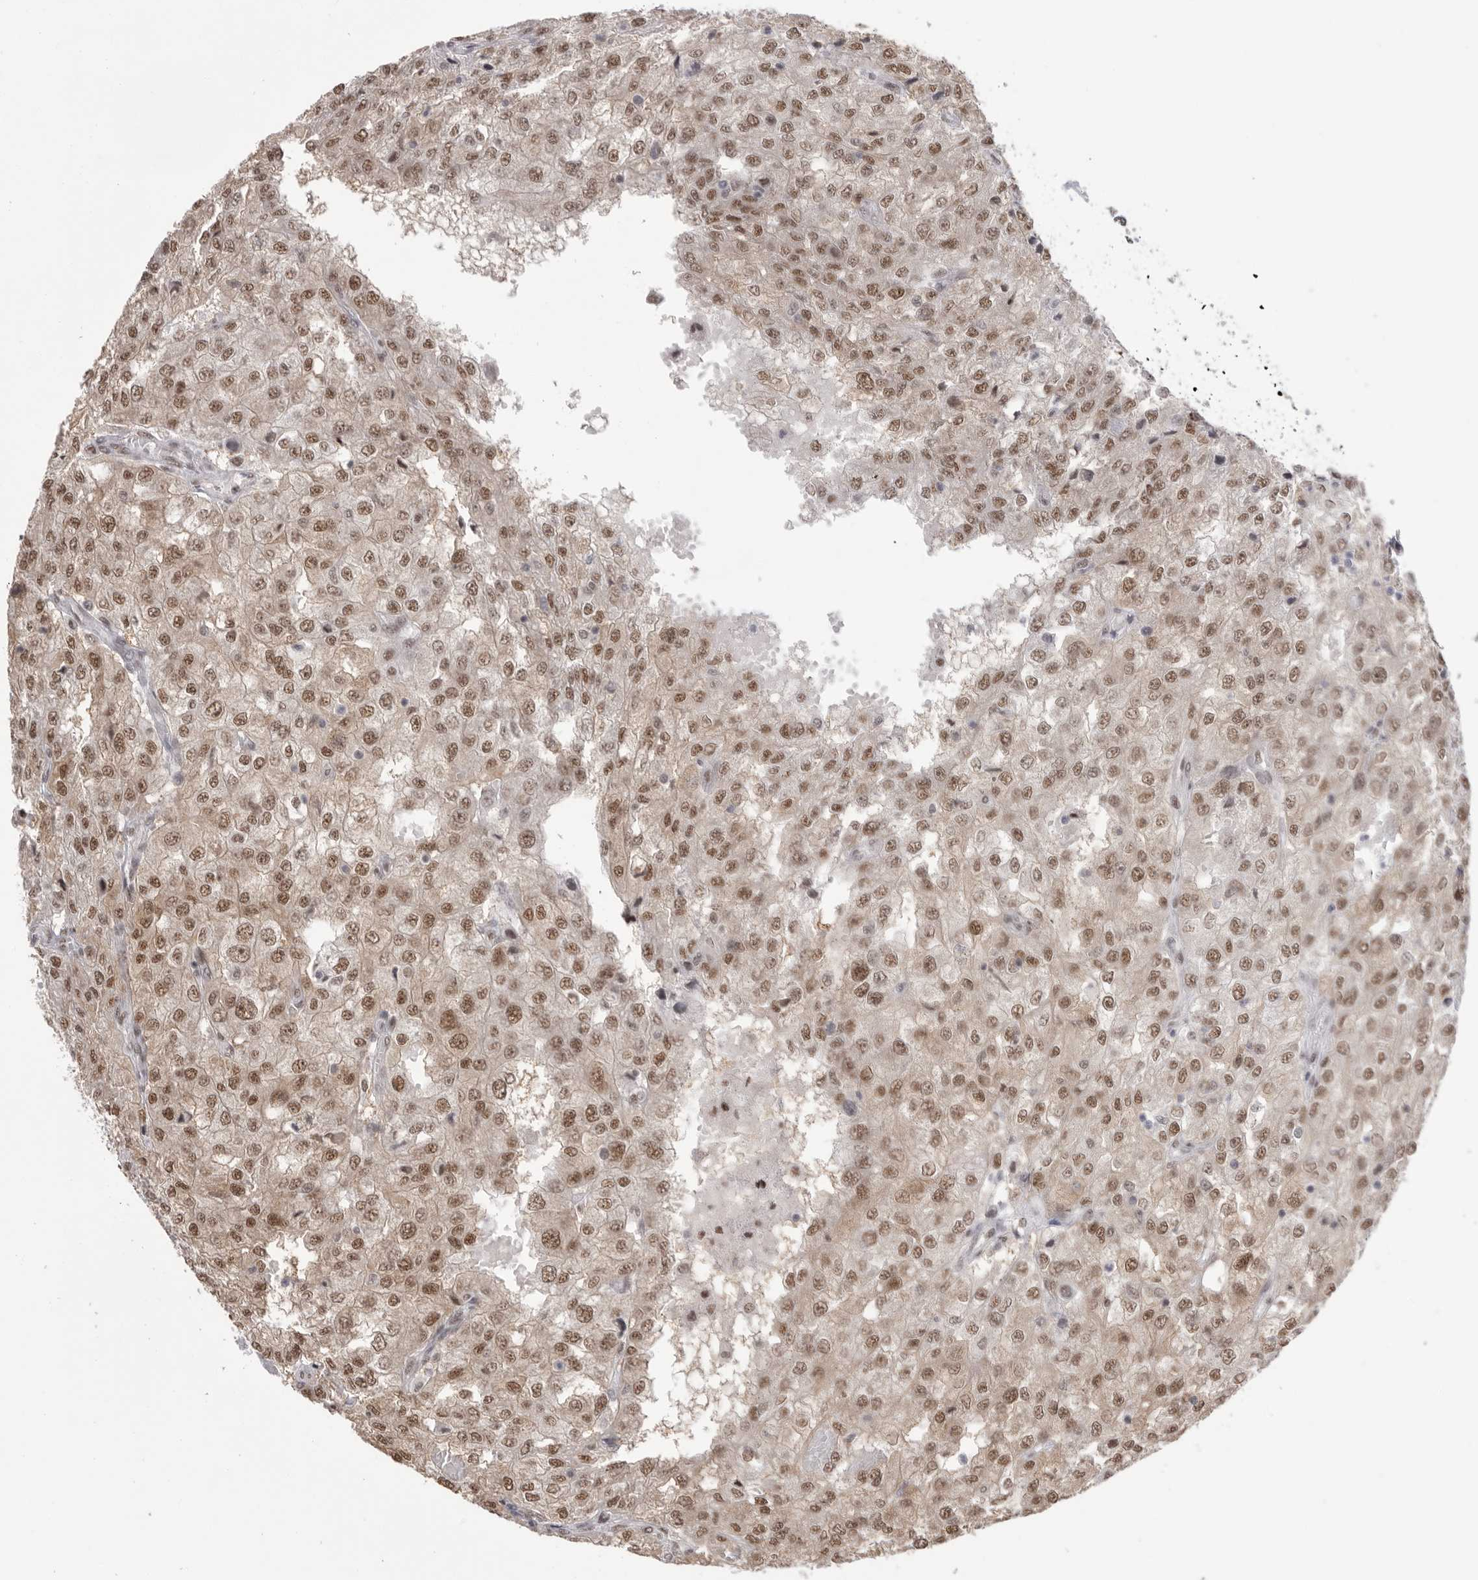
{"staining": {"intensity": "moderate", "quantity": ">75%", "location": "nuclear"}, "tissue": "renal cancer", "cell_type": "Tumor cells", "image_type": "cancer", "snomed": [{"axis": "morphology", "description": "Adenocarcinoma, NOS"}, {"axis": "topography", "description": "Kidney"}], "caption": "Immunohistochemistry of human adenocarcinoma (renal) demonstrates medium levels of moderate nuclear expression in approximately >75% of tumor cells.", "gene": "BCLAF3", "patient": {"sex": "female", "age": 54}}